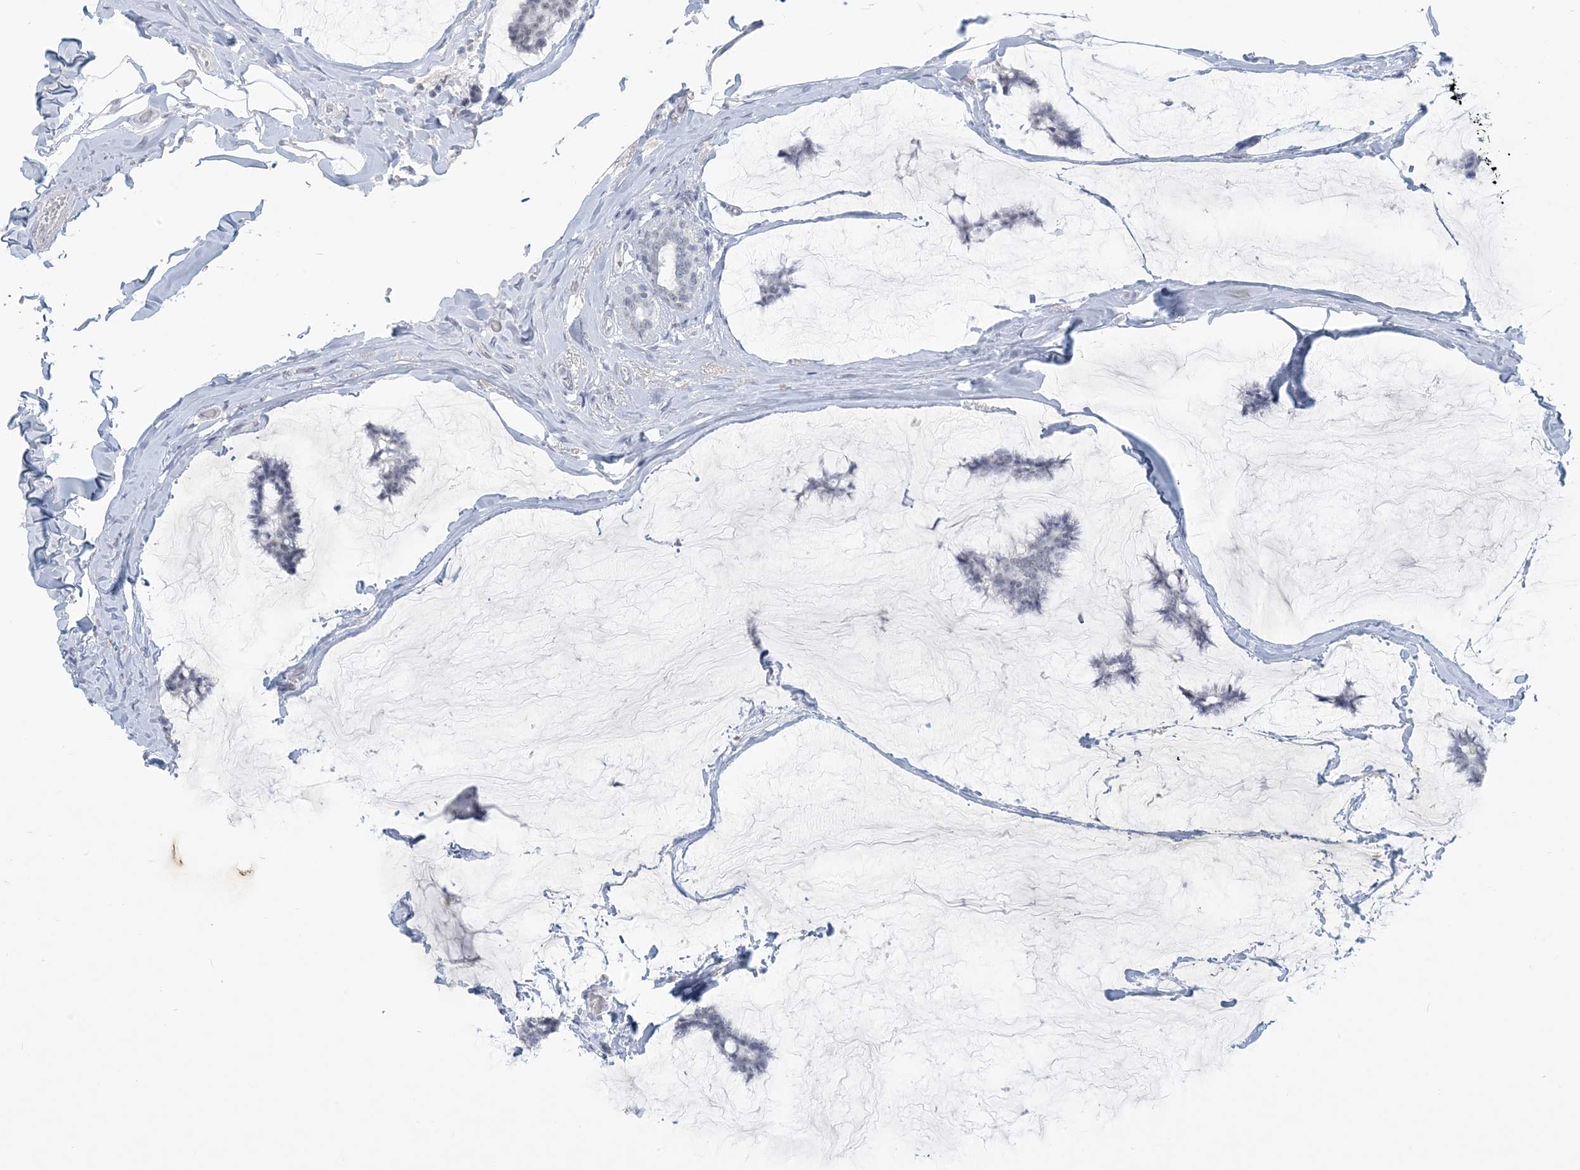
{"staining": {"intensity": "negative", "quantity": "none", "location": "none"}, "tissue": "breast cancer", "cell_type": "Tumor cells", "image_type": "cancer", "snomed": [{"axis": "morphology", "description": "Duct carcinoma"}, {"axis": "topography", "description": "Breast"}], "caption": "Breast cancer (intraductal carcinoma) was stained to show a protein in brown. There is no significant expression in tumor cells. The staining is performed using DAB brown chromogen with nuclei counter-stained in using hematoxylin.", "gene": "SCML1", "patient": {"sex": "female", "age": 93}}